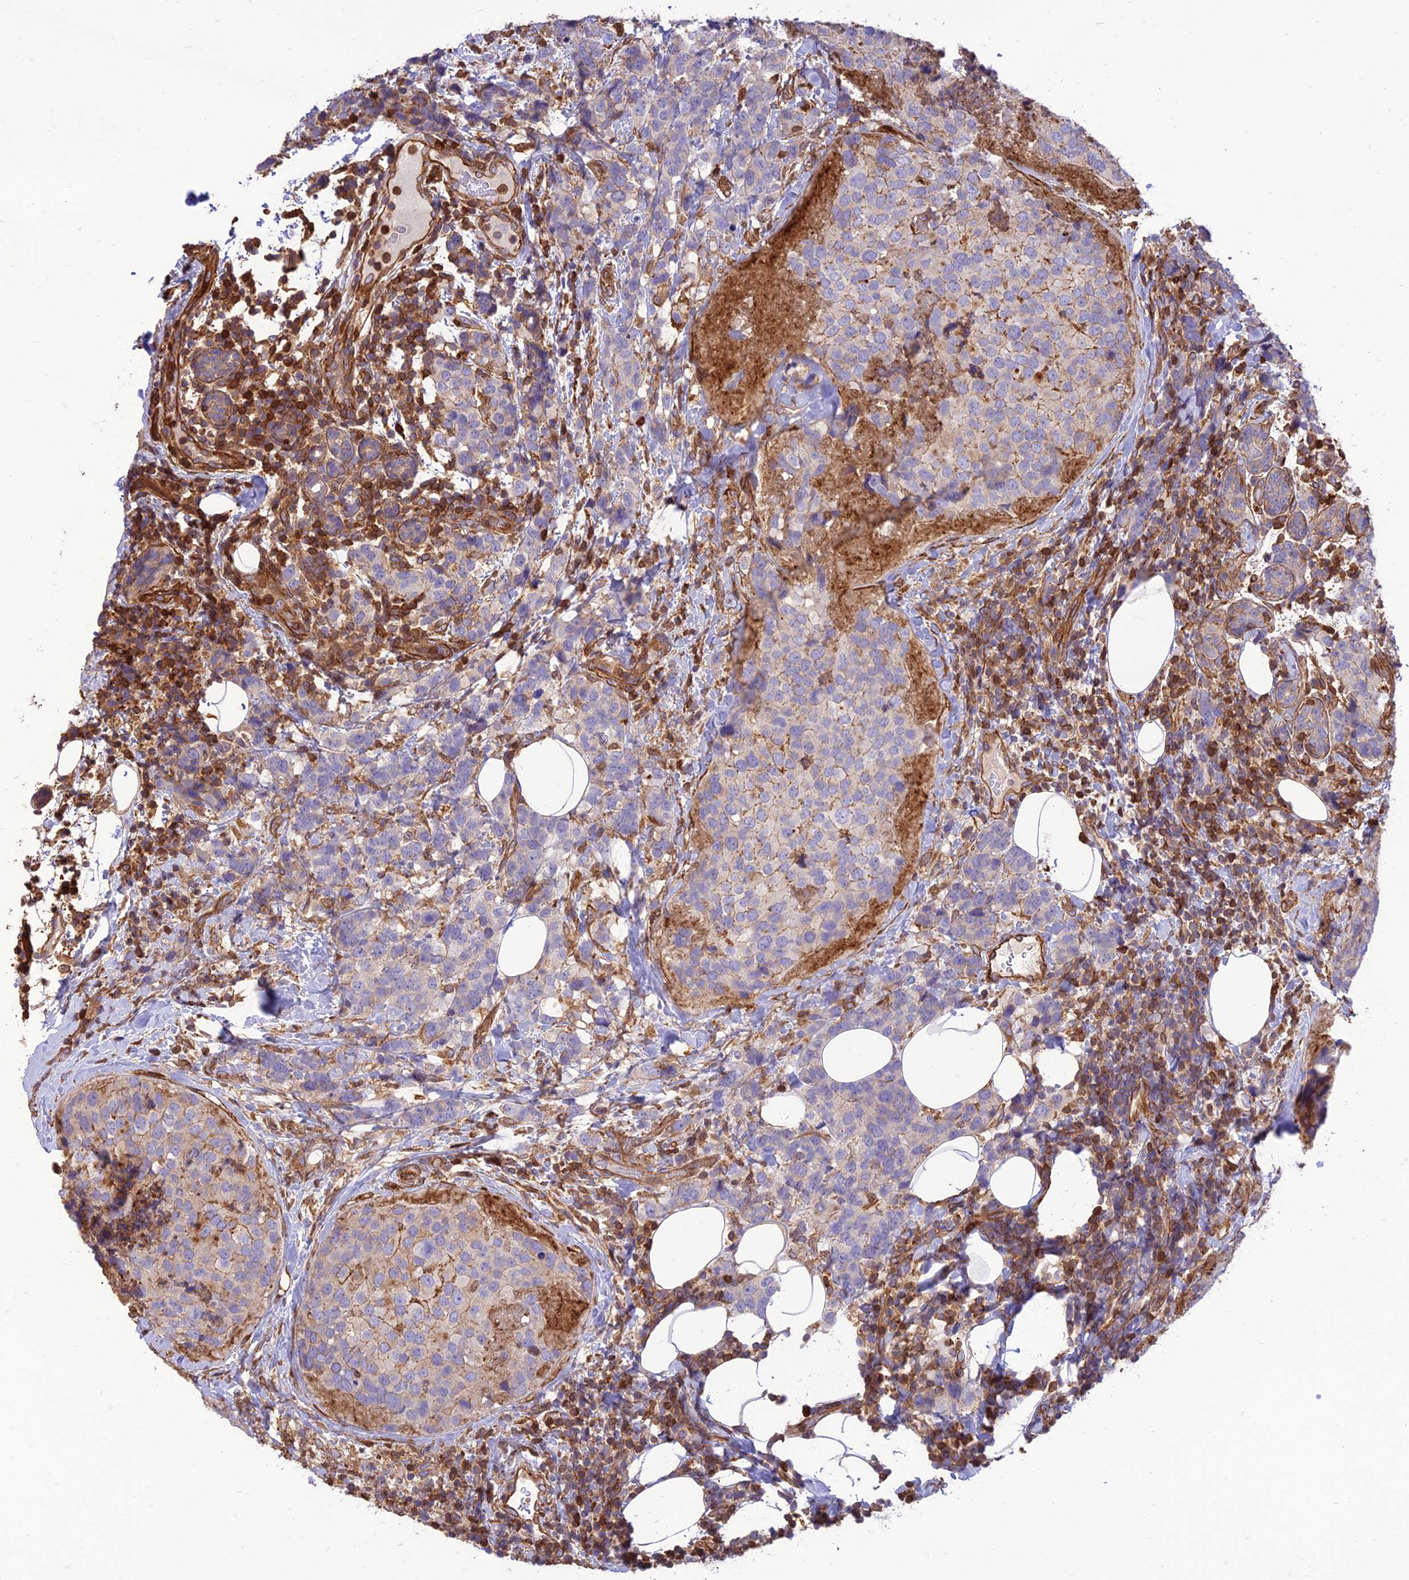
{"staining": {"intensity": "negative", "quantity": "none", "location": "none"}, "tissue": "breast cancer", "cell_type": "Tumor cells", "image_type": "cancer", "snomed": [{"axis": "morphology", "description": "Lobular carcinoma"}, {"axis": "topography", "description": "Breast"}], "caption": "An IHC image of lobular carcinoma (breast) is shown. There is no staining in tumor cells of lobular carcinoma (breast). The staining was performed using DAB (3,3'-diaminobenzidine) to visualize the protein expression in brown, while the nuclei were stained in blue with hematoxylin (Magnification: 20x).", "gene": "HPSE2", "patient": {"sex": "female", "age": 59}}